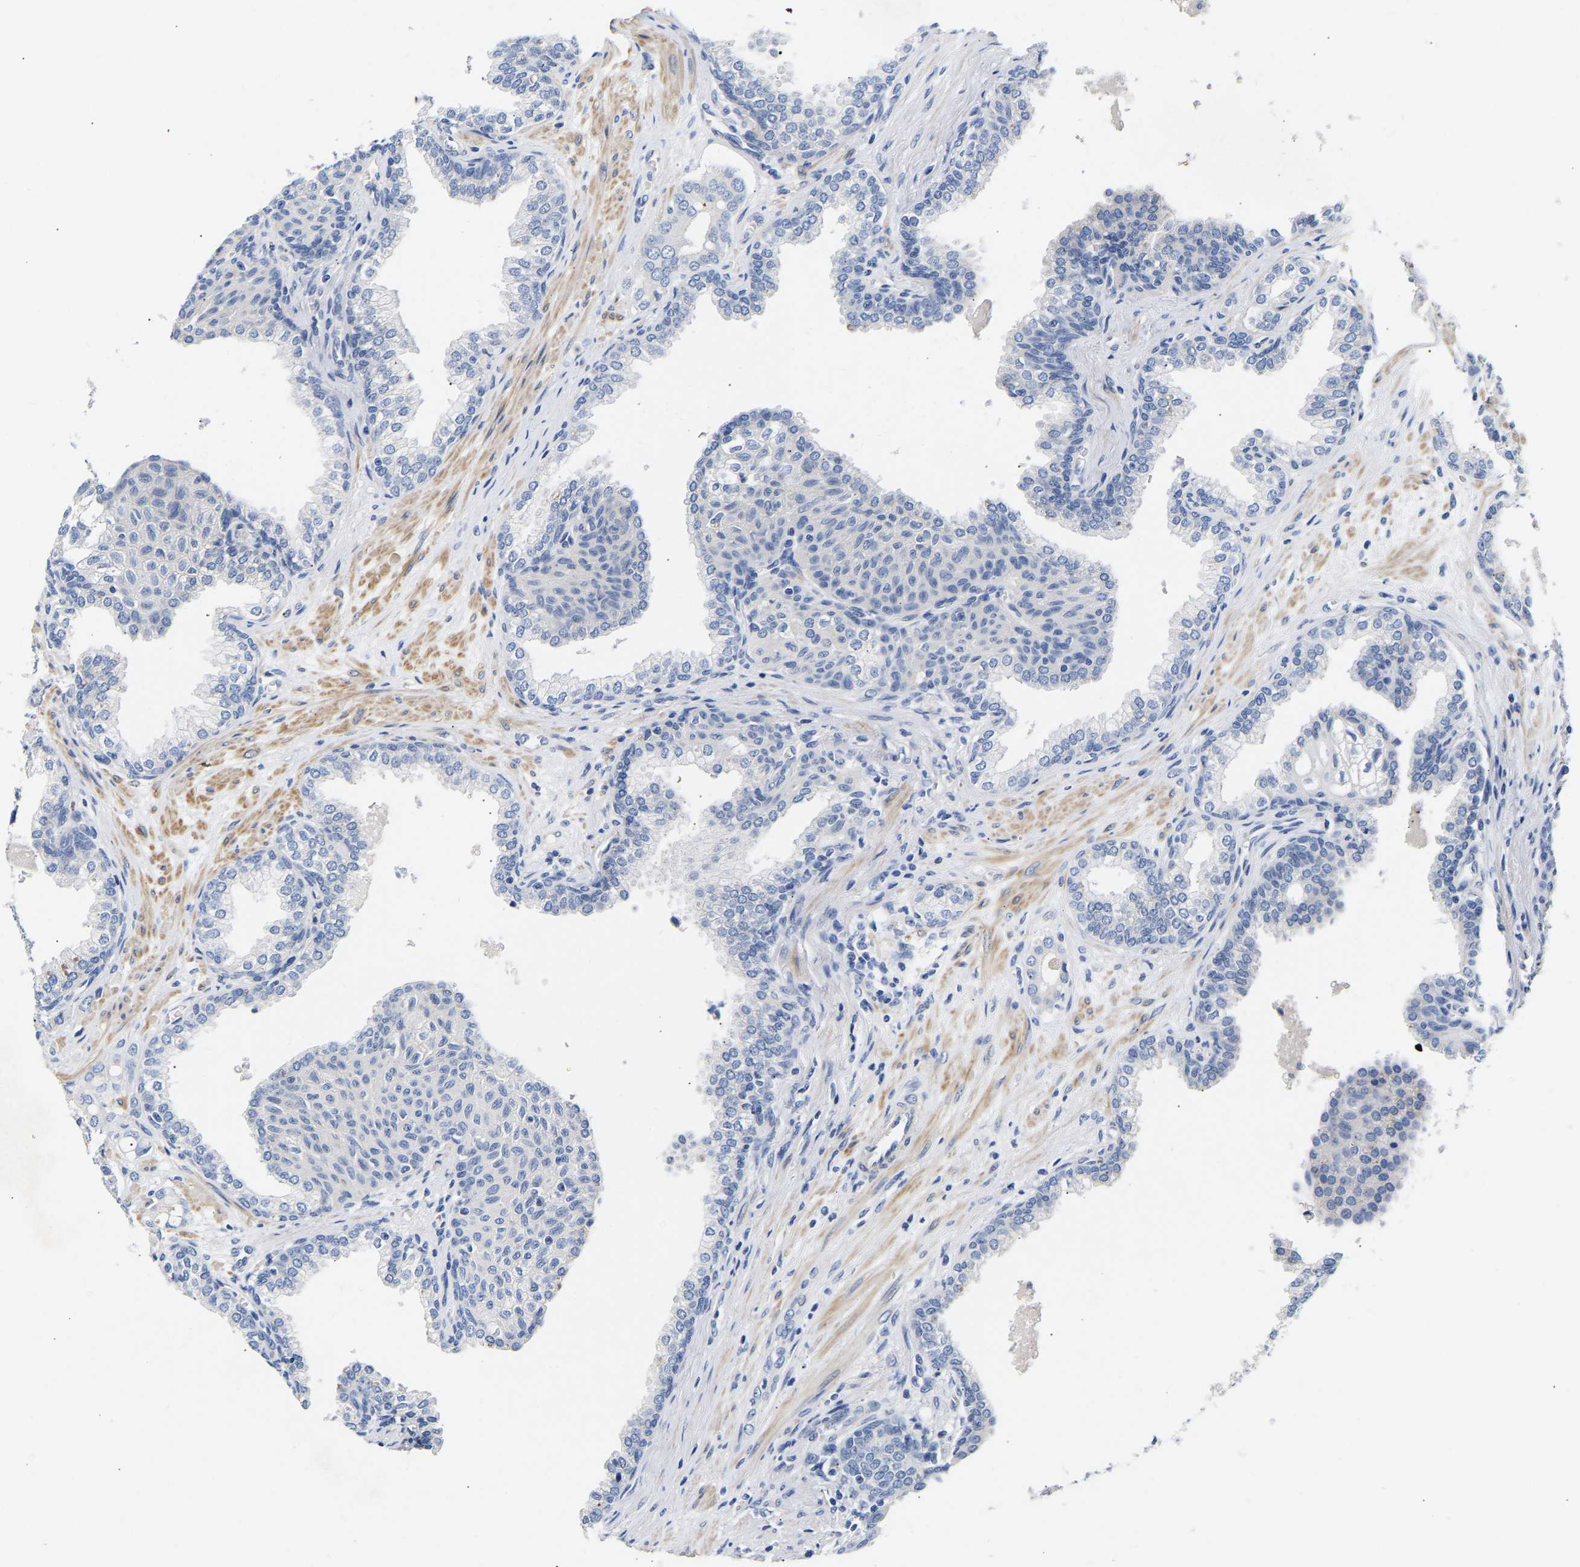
{"staining": {"intensity": "negative", "quantity": "none", "location": "none"}, "tissue": "prostate cancer", "cell_type": "Tumor cells", "image_type": "cancer", "snomed": [{"axis": "morphology", "description": "Adenocarcinoma, High grade"}, {"axis": "topography", "description": "Prostate"}], "caption": "IHC of human prostate adenocarcinoma (high-grade) reveals no staining in tumor cells.", "gene": "KASH5", "patient": {"sex": "male", "age": 52}}